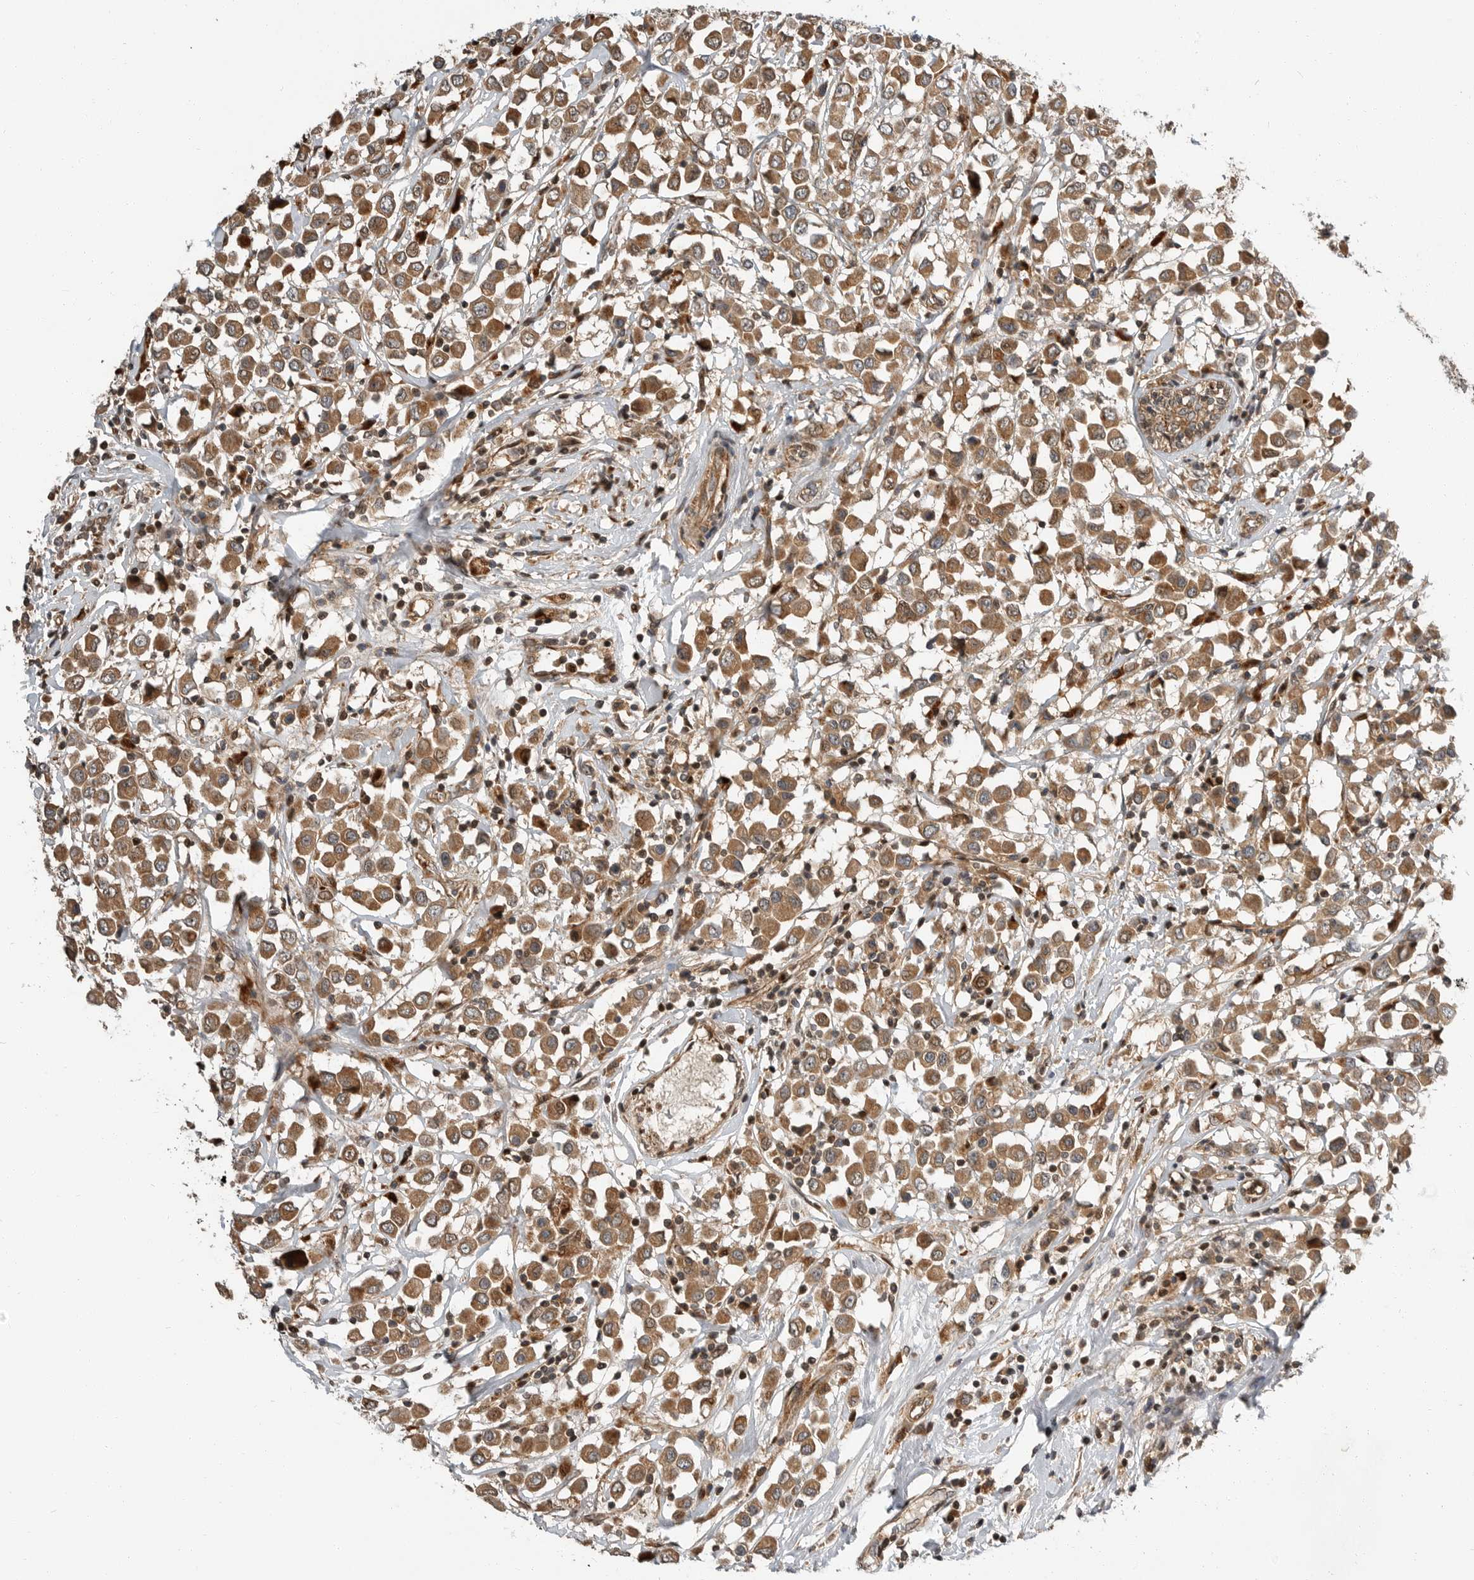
{"staining": {"intensity": "moderate", "quantity": ">75%", "location": "cytoplasmic/membranous"}, "tissue": "breast cancer", "cell_type": "Tumor cells", "image_type": "cancer", "snomed": [{"axis": "morphology", "description": "Duct carcinoma"}, {"axis": "topography", "description": "Breast"}], "caption": "Infiltrating ductal carcinoma (breast) was stained to show a protein in brown. There is medium levels of moderate cytoplasmic/membranous positivity in about >75% of tumor cells. The protein of interest is shown in brown color, while the nuclei are stained blue.", "gene": "STRAP", "patient": {"sex": "female", "age": 61}}